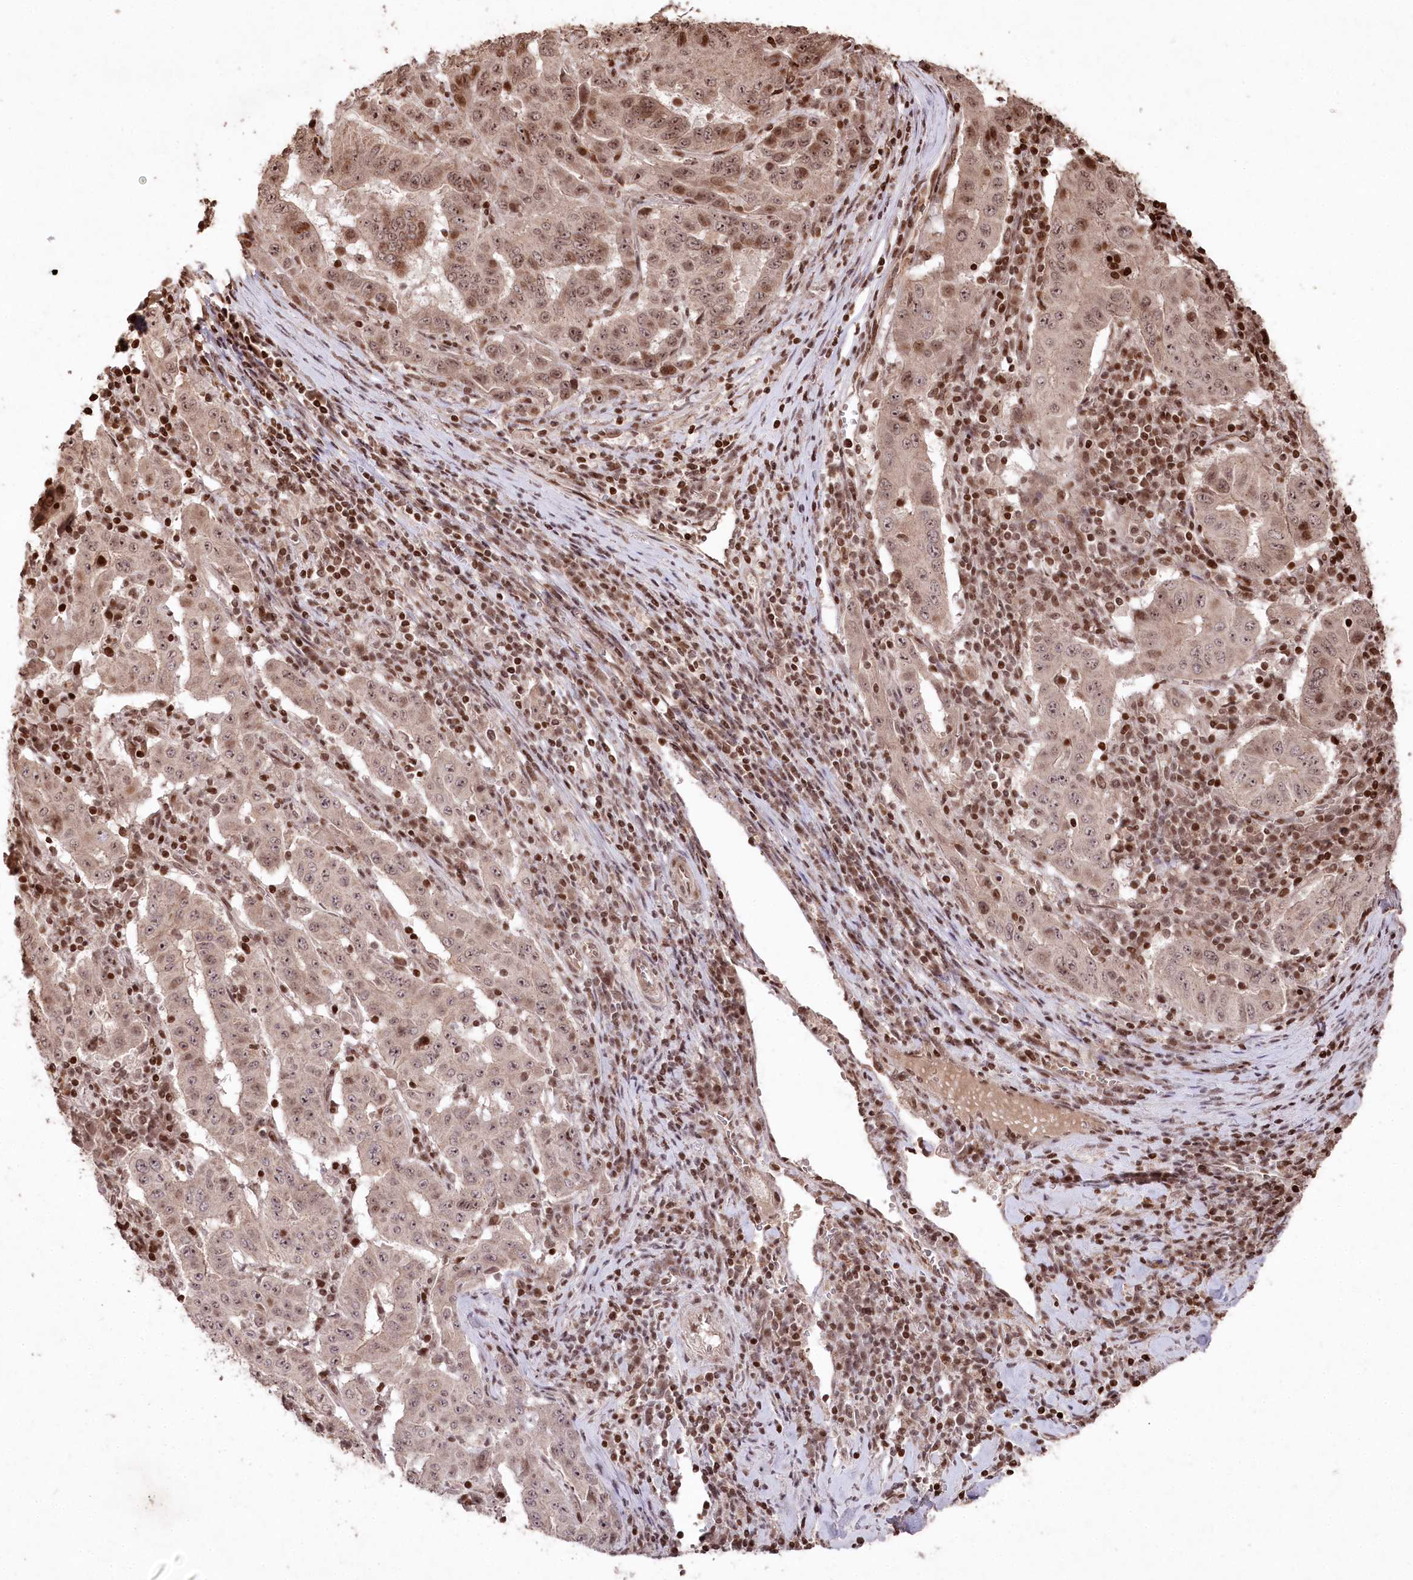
{"staining": {"intensity": "moderate", "quantity": ">75%", "location": "nuclear"}, "tissue": "pancreatic cancer", "cell_type": "Tumor cells", "image_type": "cancer", "snomed": [{"axis": "morphology", "description": "Adenocarcinoma, NOS"}, {"axis": "topography", "description": "Pancreas"}], "caption": "The immunohistochemical stain highlights moderate nuclear staining in tumor cells of adenocarcinoma (pancreatic) tissue.", "gene": "CCSER2", "patient": {"sex": "male", "age": 63}}